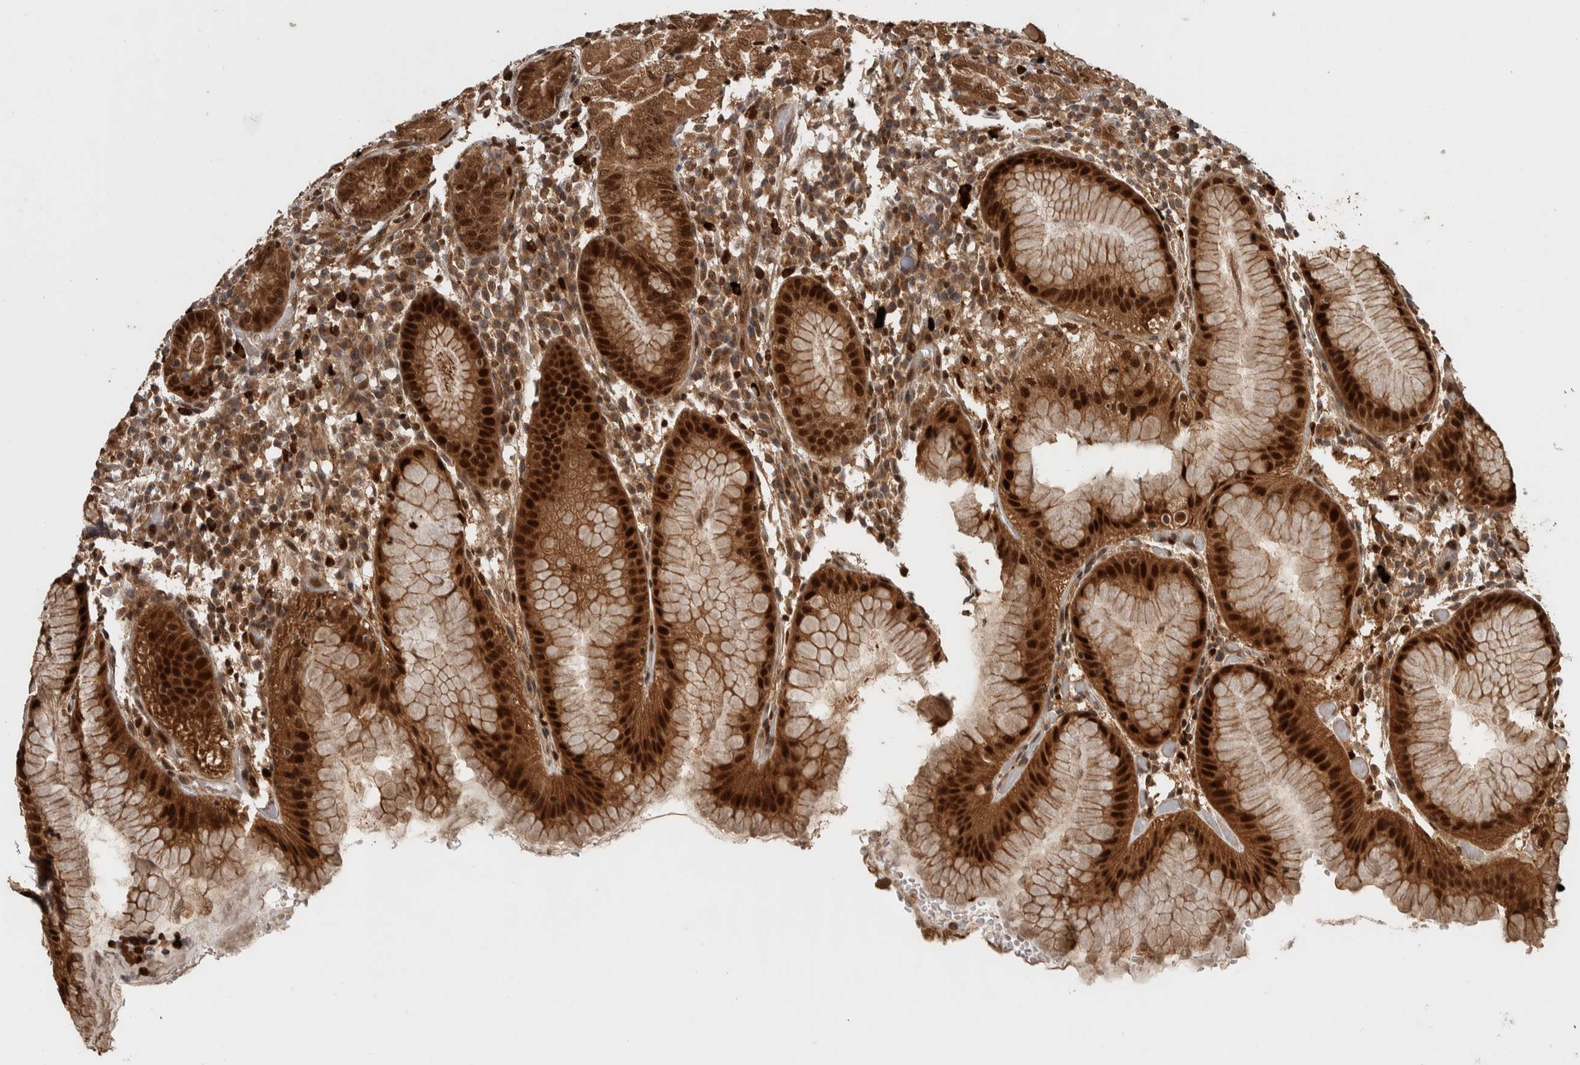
{"staining": {"intensity": "strong", "quantity": ">75%", "location": "cytoplasmic/membranous,nuclear"}, "tissue": "stomach", "cell_type": "Glandular cells", "image_type": "normal", "snomed": [{"axis": "morphology", "description": "Normal tissue, NOS"}, {"axis": "topography", "description": "Stomach"}, {"axis": "topography", "description": "Stomach, lower"}], "caption": "IHC image of benign stomach stained for a protein (brown), which shows high levels of strong cytoplasmic/membranous,nuclear positivity in approximately >75% of glandular cells.", "gene": "RPS6KA4", "patient": {"sex": "female", "age": 75}}